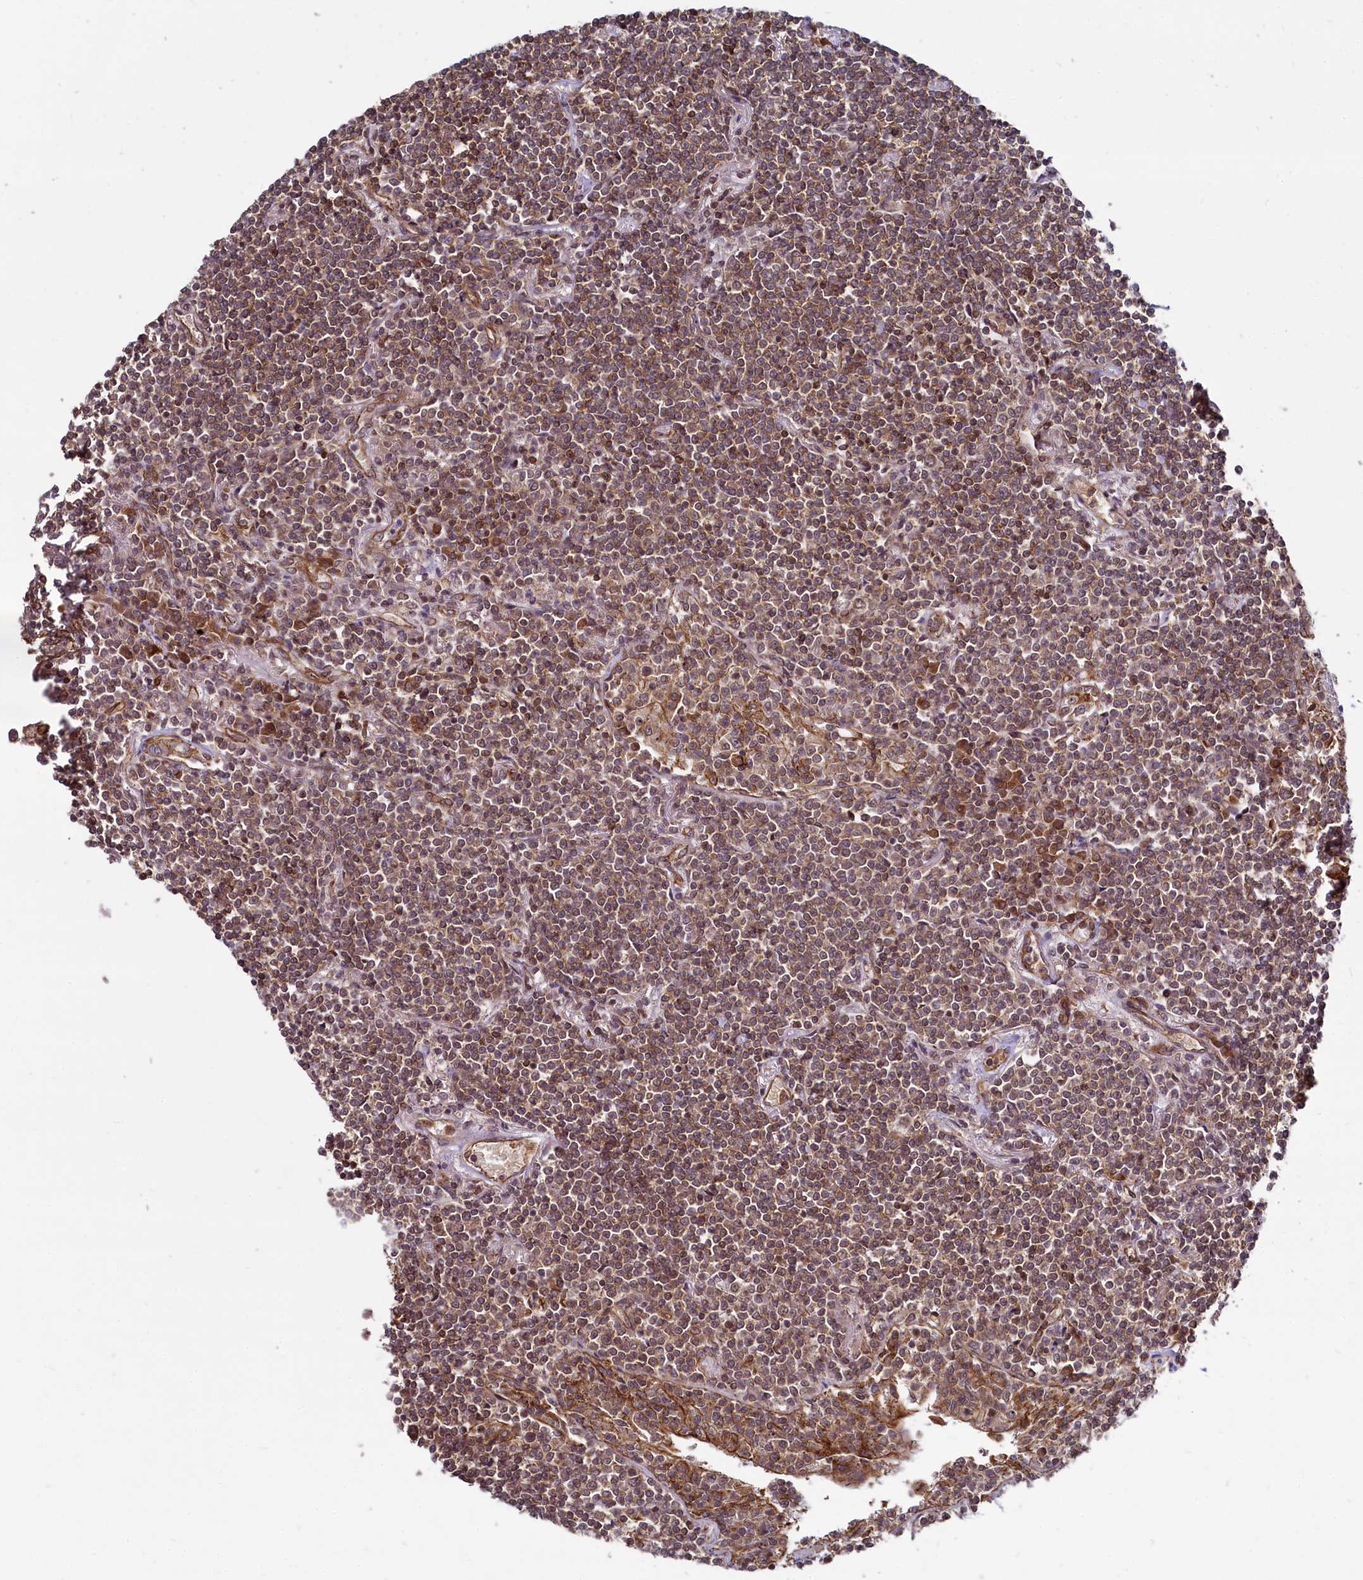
{"staining": {"intensity": "moderate", "quantity": ">75%", "location": "cytoplasmic/membranous"}, "tissue": "lymphoma", "cell_type": "Tumor cells", "image_type": "cancer", "snomed": [{"axis": "morphology", "description": "Malignant lymphoma, non-Hodgkin's type, Low grade"}, {"axis": "topography", "description": "Lung"}], "caption": "A medium amount of moderate cytoplasmic/membranous positivity is seen in about >75% of tumor cells in low-grade malignant lymphoma, non-Hodgkin's type tissue.", "gene": "SVIP", "patient": {"sex": "female", "age": 71}}